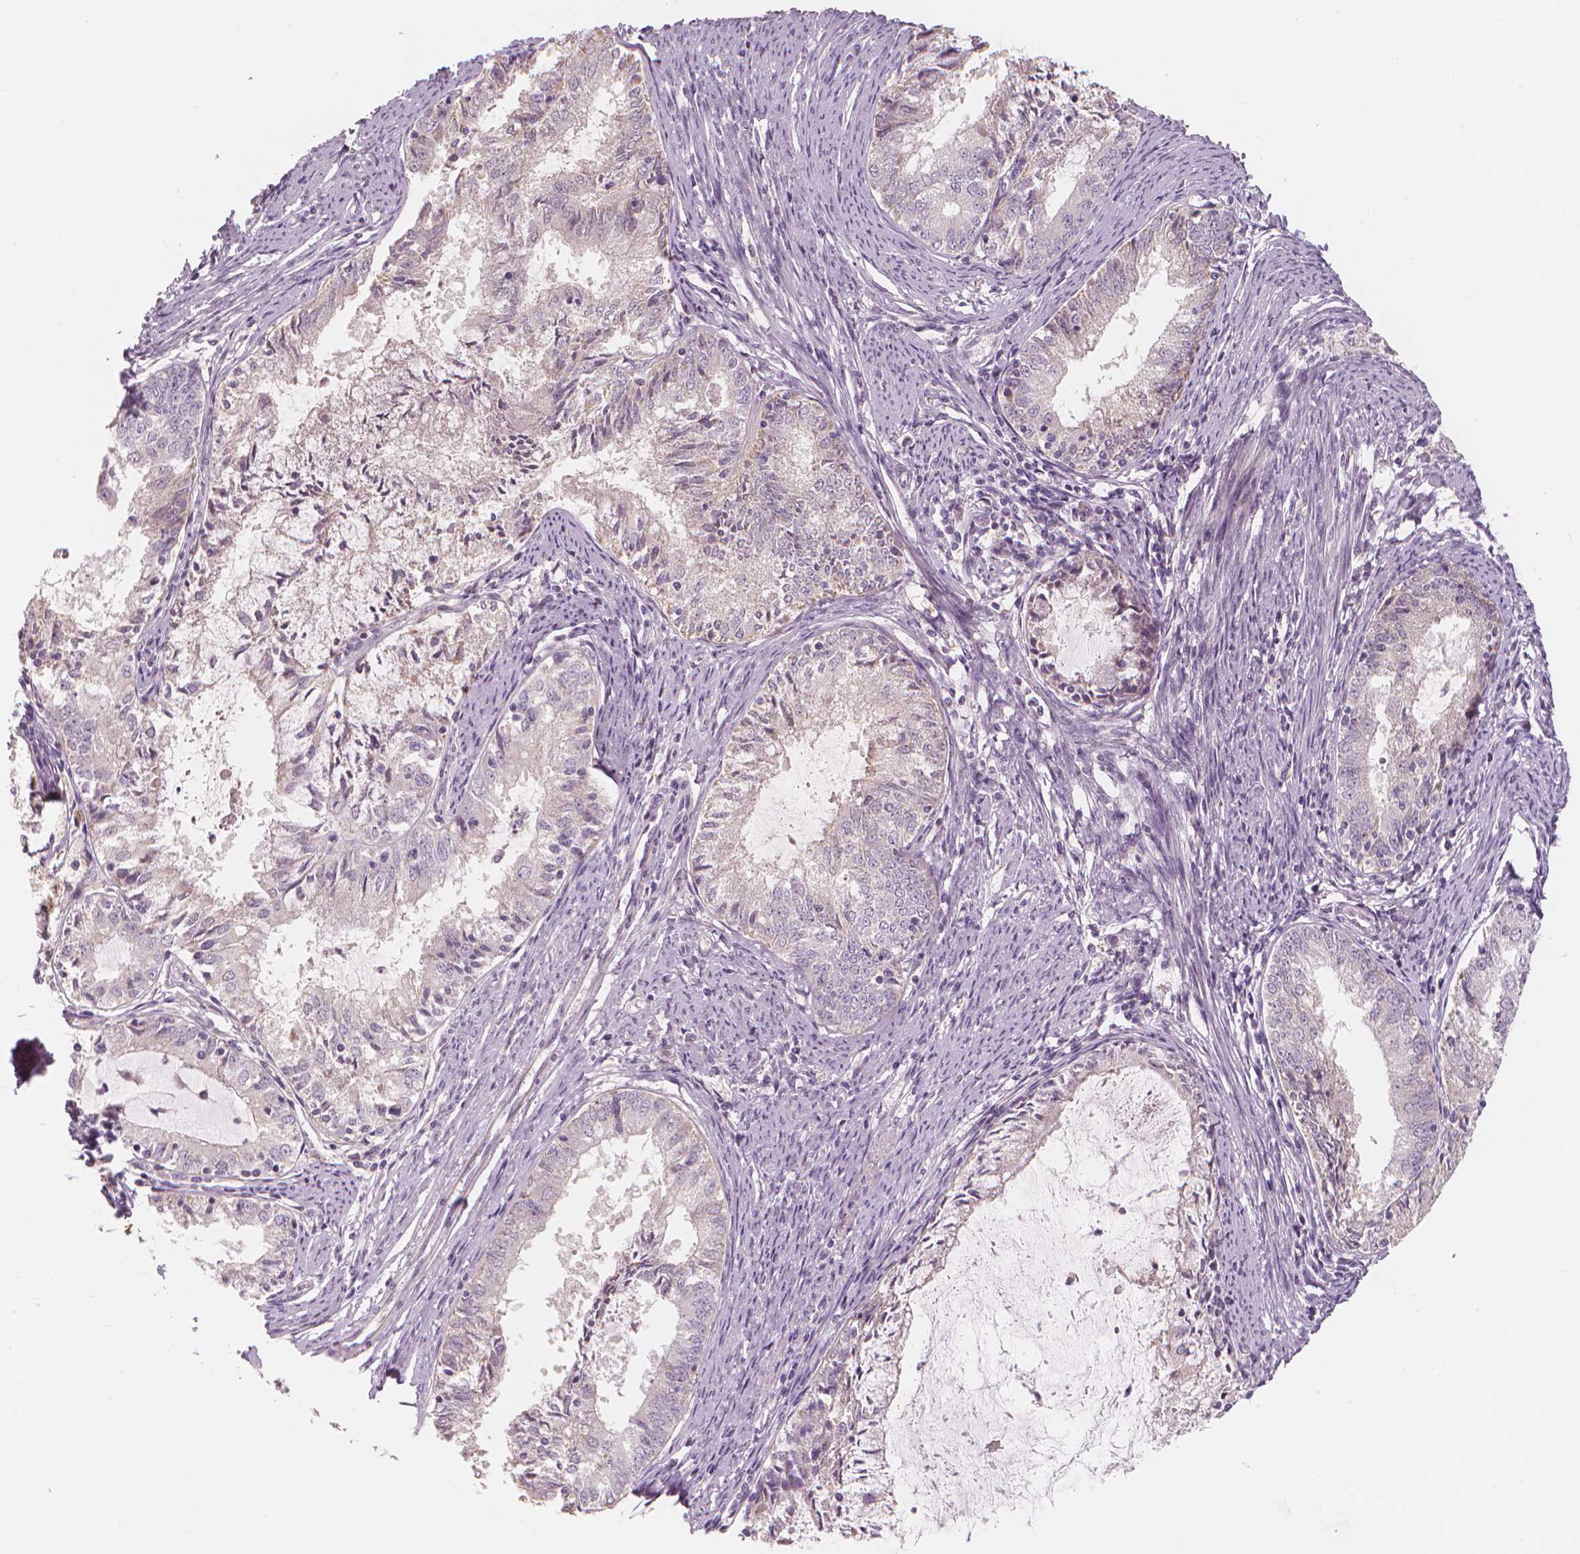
{"staining": {"intensity": "negative", "quantity": "none", "location": "none"}, "tissue": "endometrial cancer", "cell_type": "Tumor cells", "image_type": "cancer", "snomed": [{"axis": "morphology", "description": "Adenocarcinoma, NOS"}, {"axis": "topography", "description": "Endometrium"}], "caption": "A histopathology image of human adenocarcinoma (endometrial) is negative for staining in tumor cells.", "gene": "RNASE7", "patient": {"sex": "female", "age": 57}}